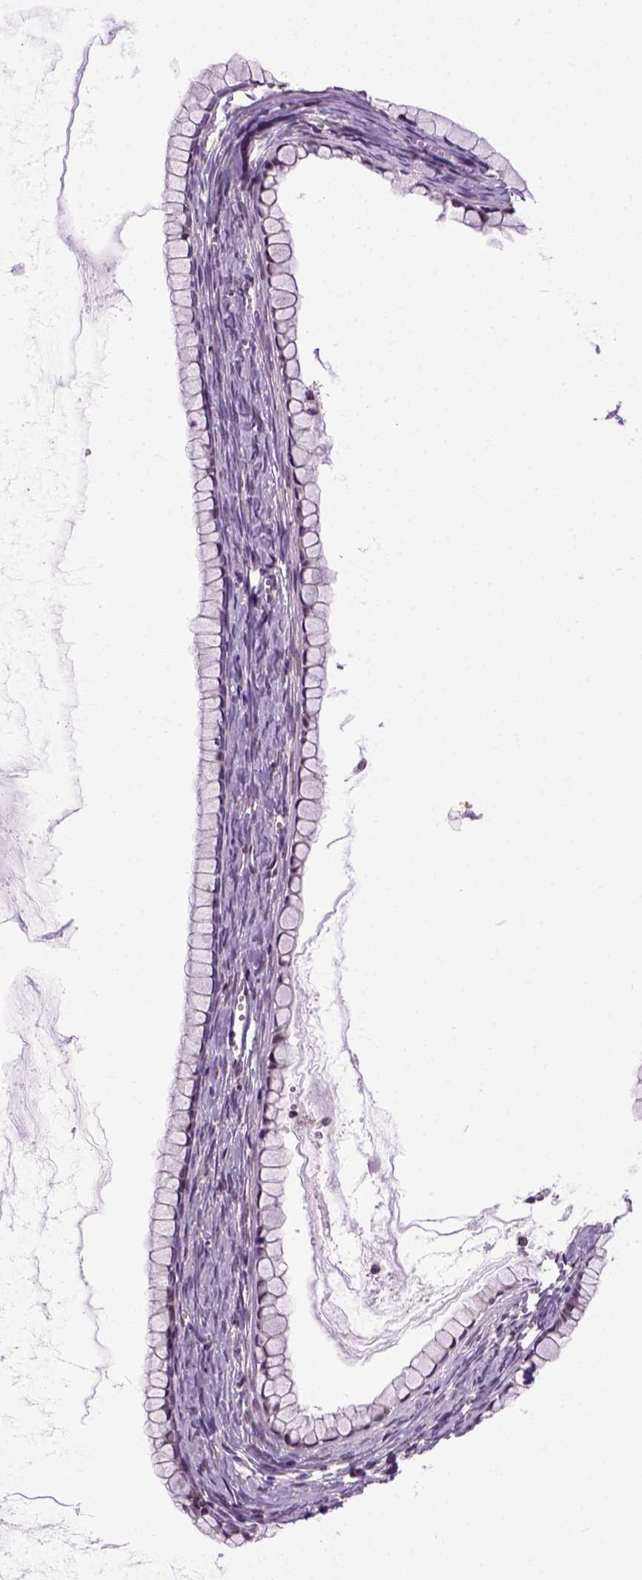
{"staining": {"intensity": "negative", "quantity": "none", "location": "none"}, "tissue": "ovarian cancer", "cell_type": "Tumor cells", "image_type": "cancer", "snomed": [{"axis": "morphology", "description": "Cystadenocarcinoma, mucinous, NOS"}, {"axis": "topography", "description": "Ovary"}], "caption": "DAB immunohistochemical staining of human mucinous cystadenocarcinoma (ovarian) reveals no significant staining in tumor cells.", "gene": "RAB43", "patient": {"sex": "female", "age": 41}}